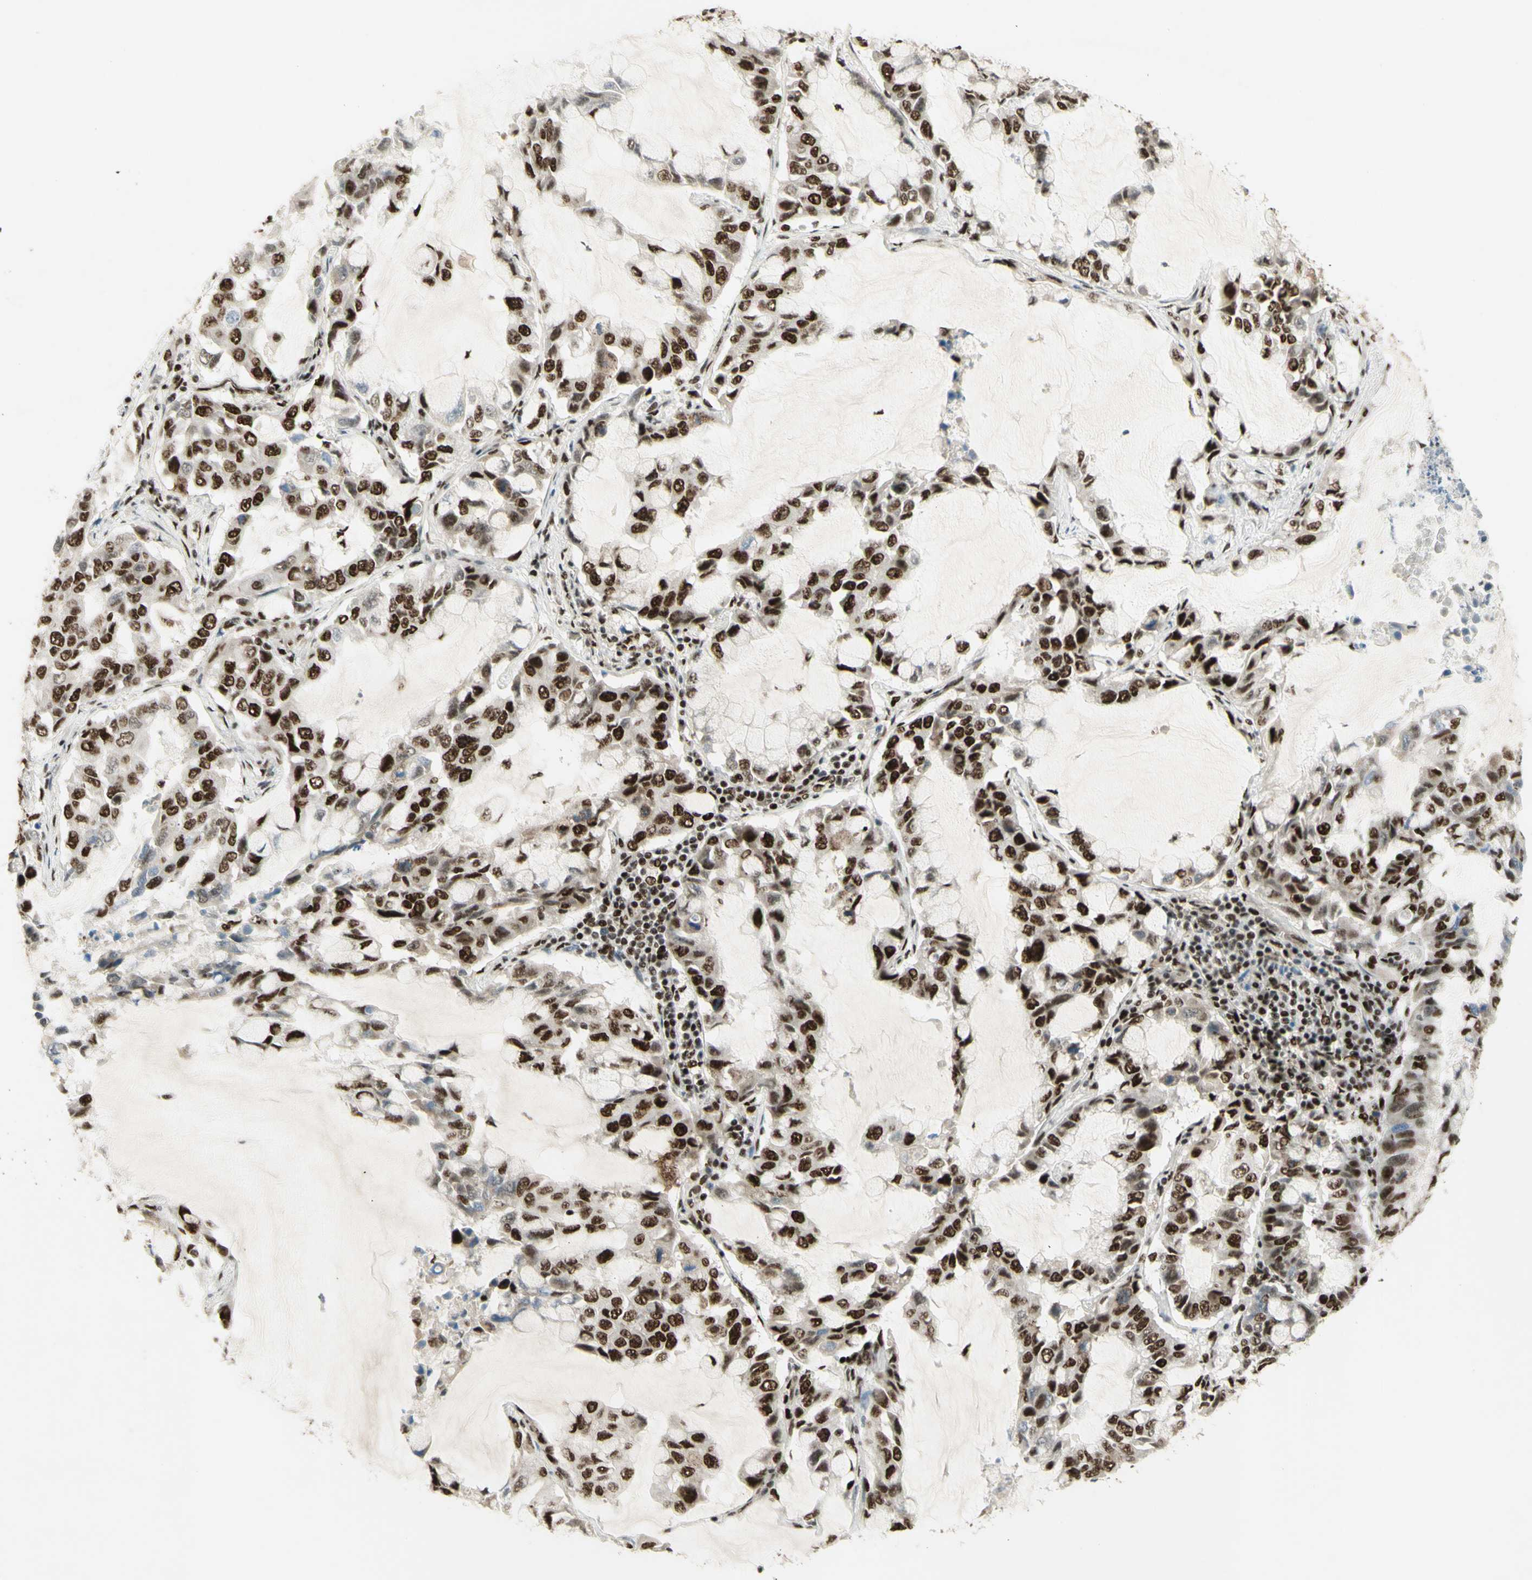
{"staining": {"intensity": "strong", "quantity": ">75%", "location": "nuclear"}, "tissue": "lung cancer", "cell_type": "Tumor cells", "image_type": "cancer", "snomed": [{"axis": "morphology", "description": "Adenocarcinoma, NOS"}, {"axis": "topography", "description": "Lung"}], "caption": "Immunohistochemical staining of lung cancer displays high levels of strong nuclear expression in about >75% of tumor cells.", "gene": "DHX9", "patient": {"sex": "male", "age": 64}}